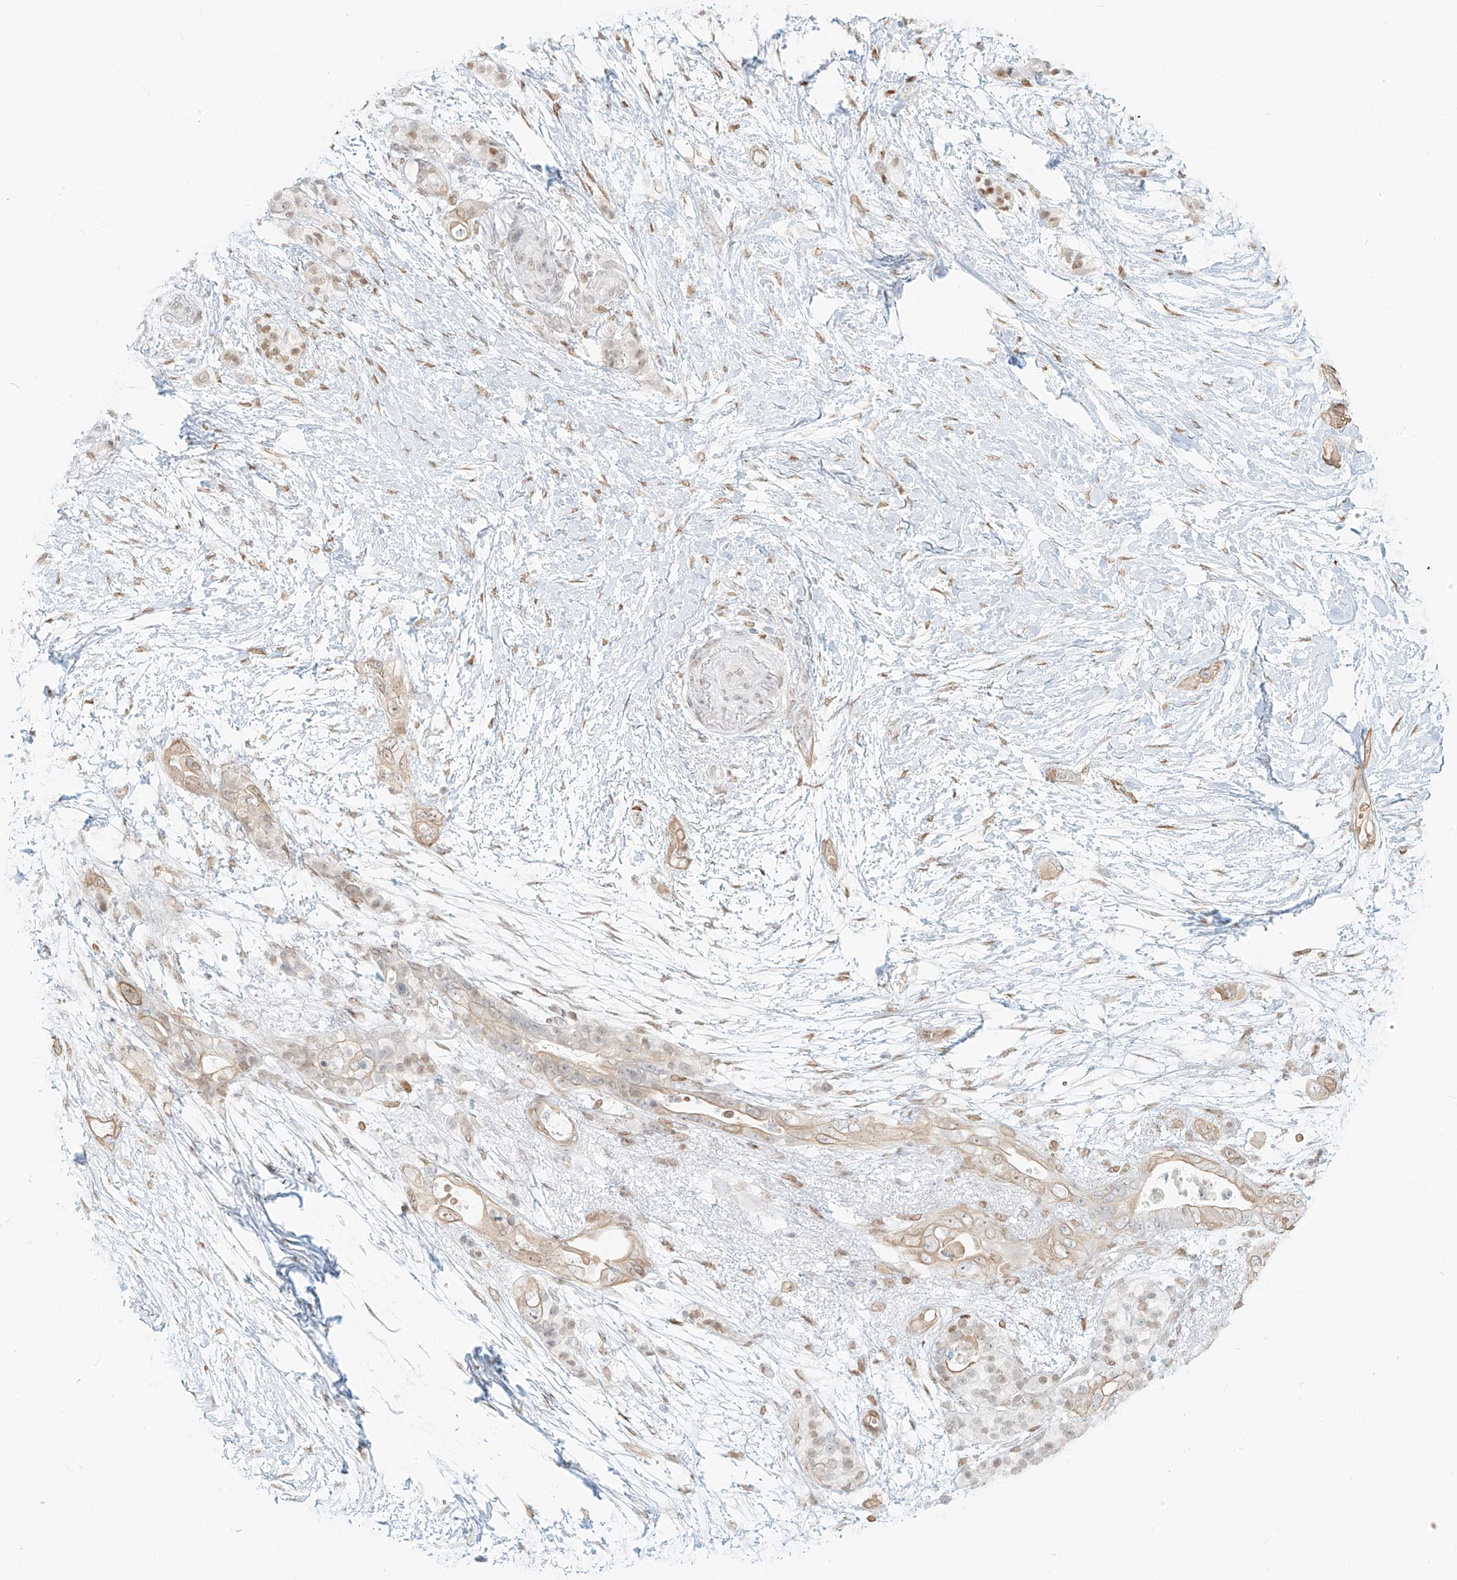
{"staining": {"intensity": "weak", "quantity": "25%-75%", "location": "cytoplasmic/membranous"}, "tissue": "pancreatic cancer", "cell_type": "Tumor cells", "image_type": "cancer", "snomed": [{"axis": "morphology", "description": "Adenocarcinoma, NOS"}, {"axis": "topography", "description": "Pancreas"}], "caption": "Tumor cells reveal low levels of weak cytoplasmic/membranous staining in approximately 25%-75% of cells in pancreatic cancer. The staining was performed using DAB to visualize the protein expression in brown, while the nuclei were stained in blue with hematoxylin (Magnification: 20x).", "gene": "ZNF774", "patient": {"sex": "male", "age": 53}}